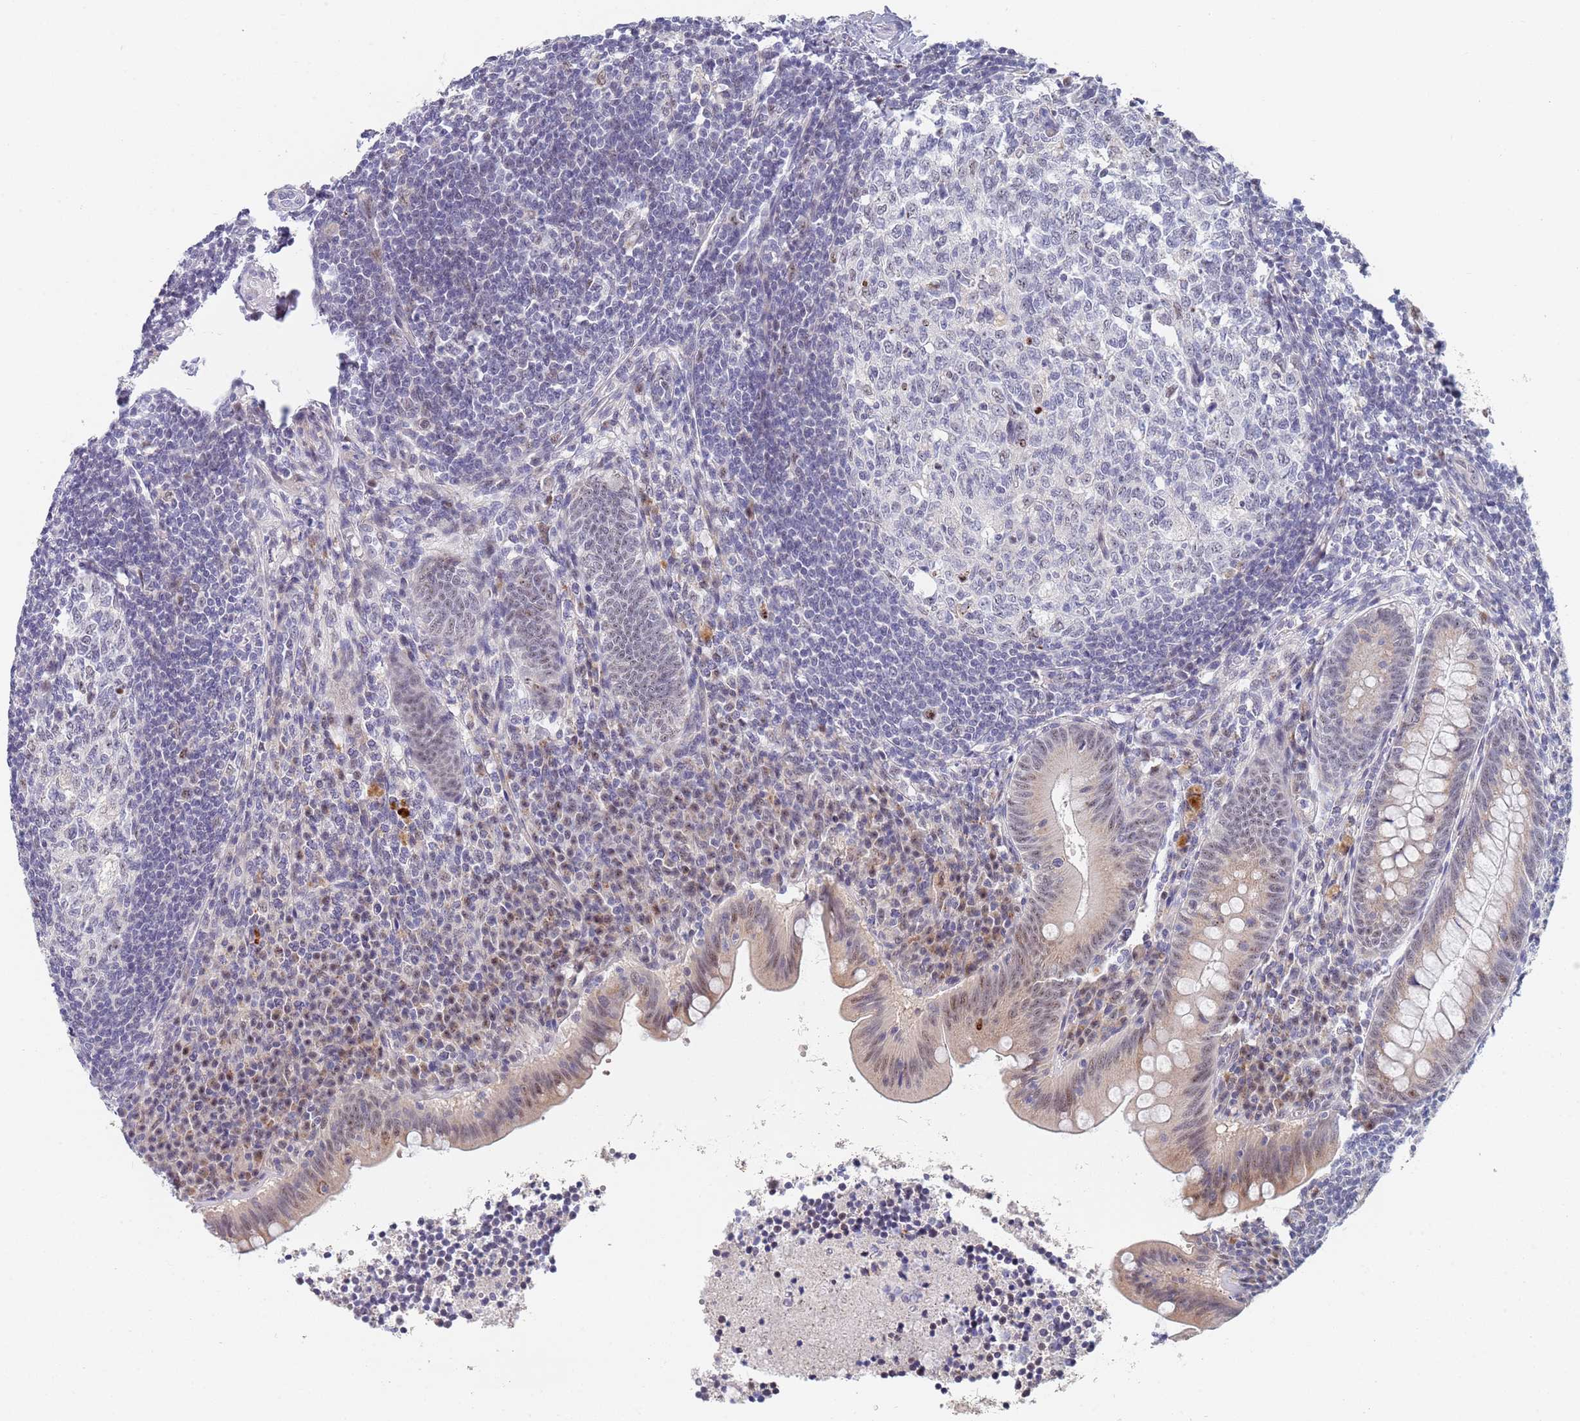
{"staining": {"intensity": "weak", "quantity": "25%-75%", "location": "cytoplasmic/membranous,nuclear"}, "tissue": "appendix", "cell_type": "Glandular cells", "image_type": "normal", "snomed": [{"axis": "morphology", "description": "Normal tissue, NOS"}, {"axis": "topography", "description": "Appendix"}], "caption": "Immunohistochemical staining of normal human appendix shows 25%-75% levels of weak cytoplasmic/membranous,nuclear protein positivity in approximately 25%-75% of glandular cells. (Stains: DAB (3,3'-diaminobenzidine) in brown, nuclei in blue, Microscopy: brightfield microscopy at high magnification).", "gene": "PLCL2", "patient": {"sex": "female", "age": 33}}